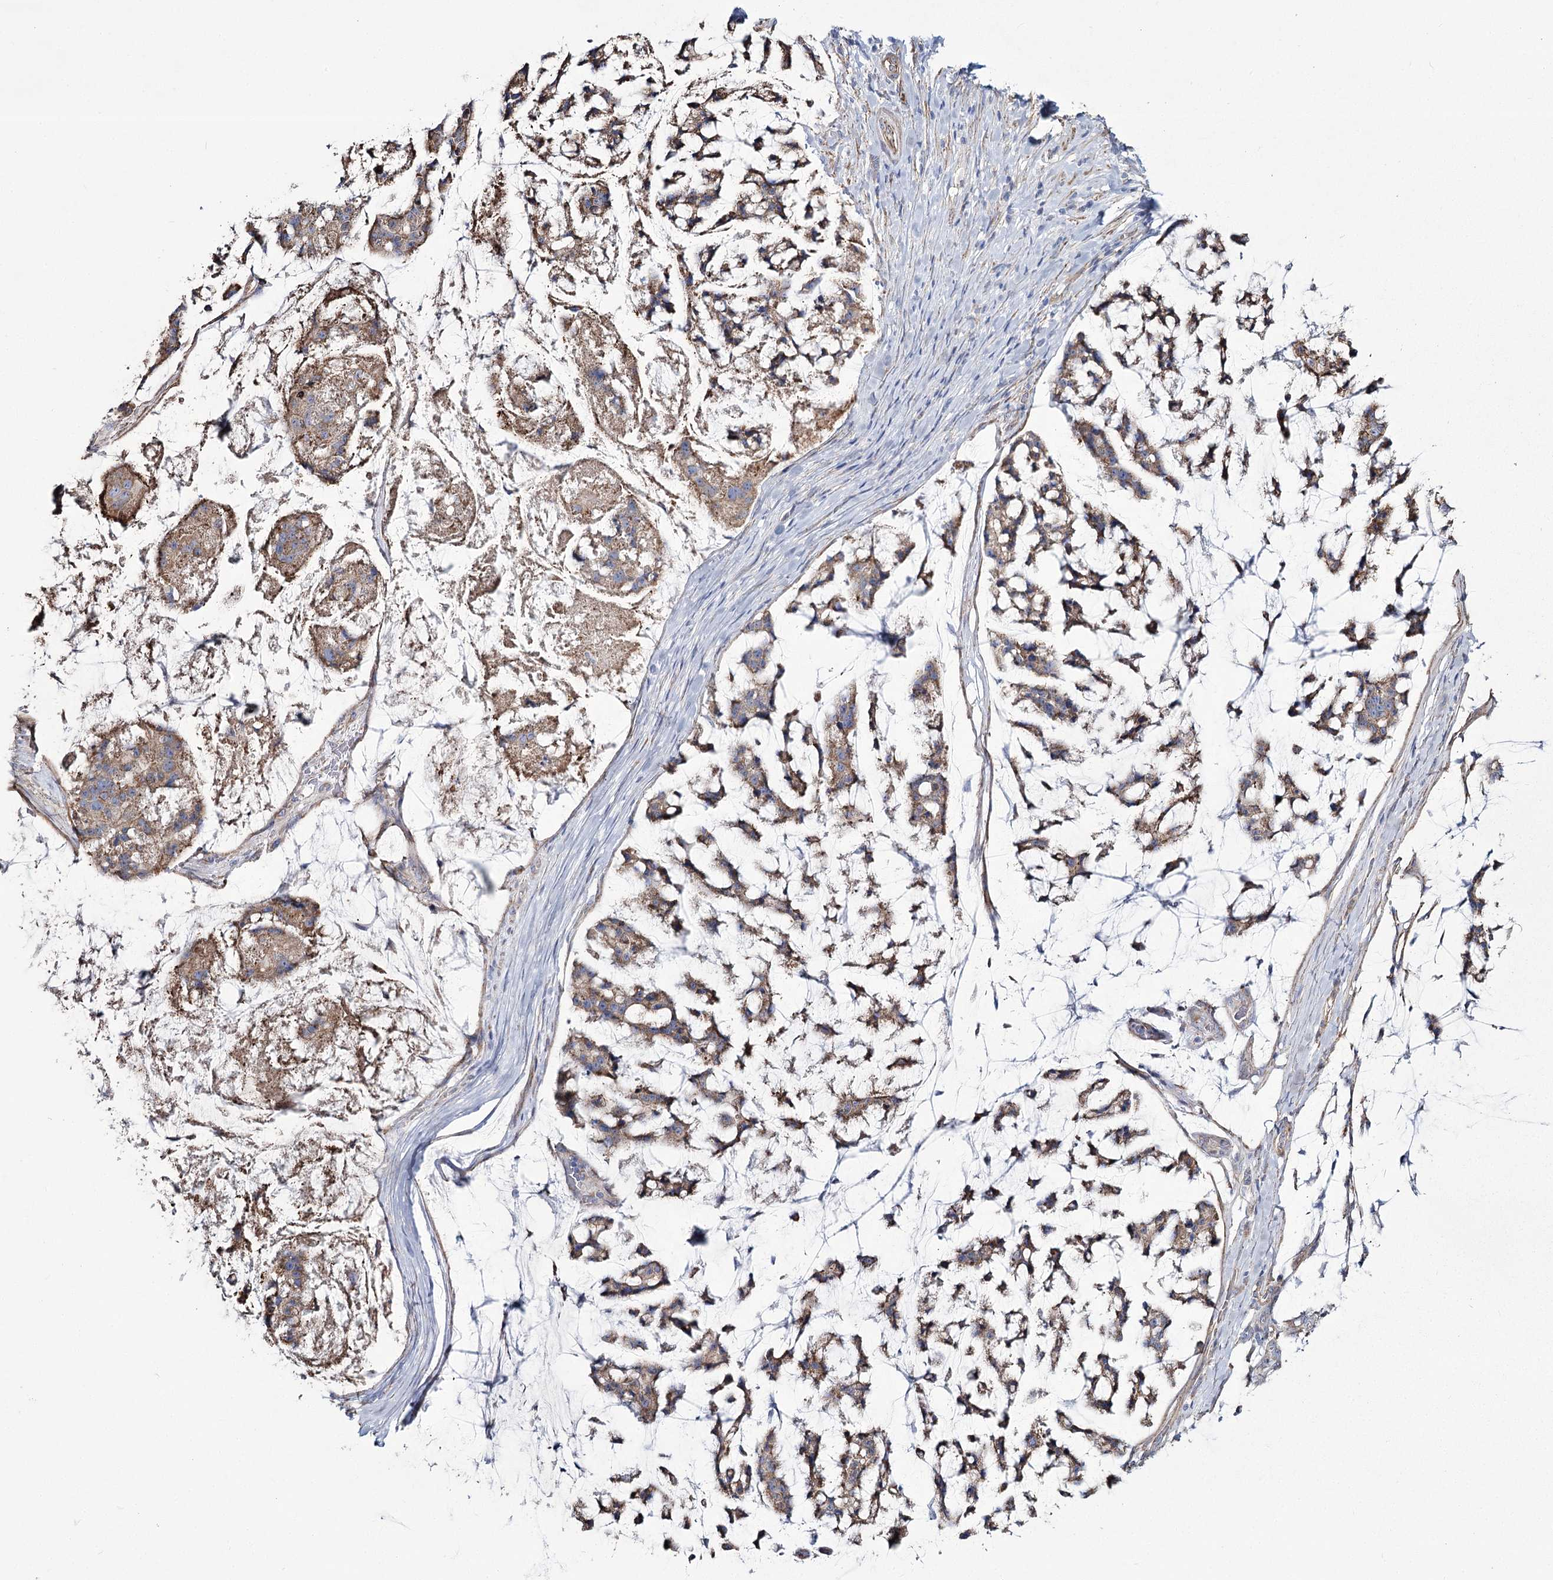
{"staining": {"intensity": "moderate", "quantity": ">75%", "location": "cytoplasmic/membranous"}, "tissue": "stomach cancer", "cell_type": "Tumor cells", "image_type": "cancer", "snomed": [{"axis": "morphology", "description": "Adenocarcinoma, NOS"}, {"axis": "topography", "description": "Stomach, lower"}], "caption": "Tumor cells show moderate cytoplasmic/membranous expression in approximately >75% of cells in stomach cancer.", "gene": "ME3", "patient": {"sex": "male", "age": 67}}